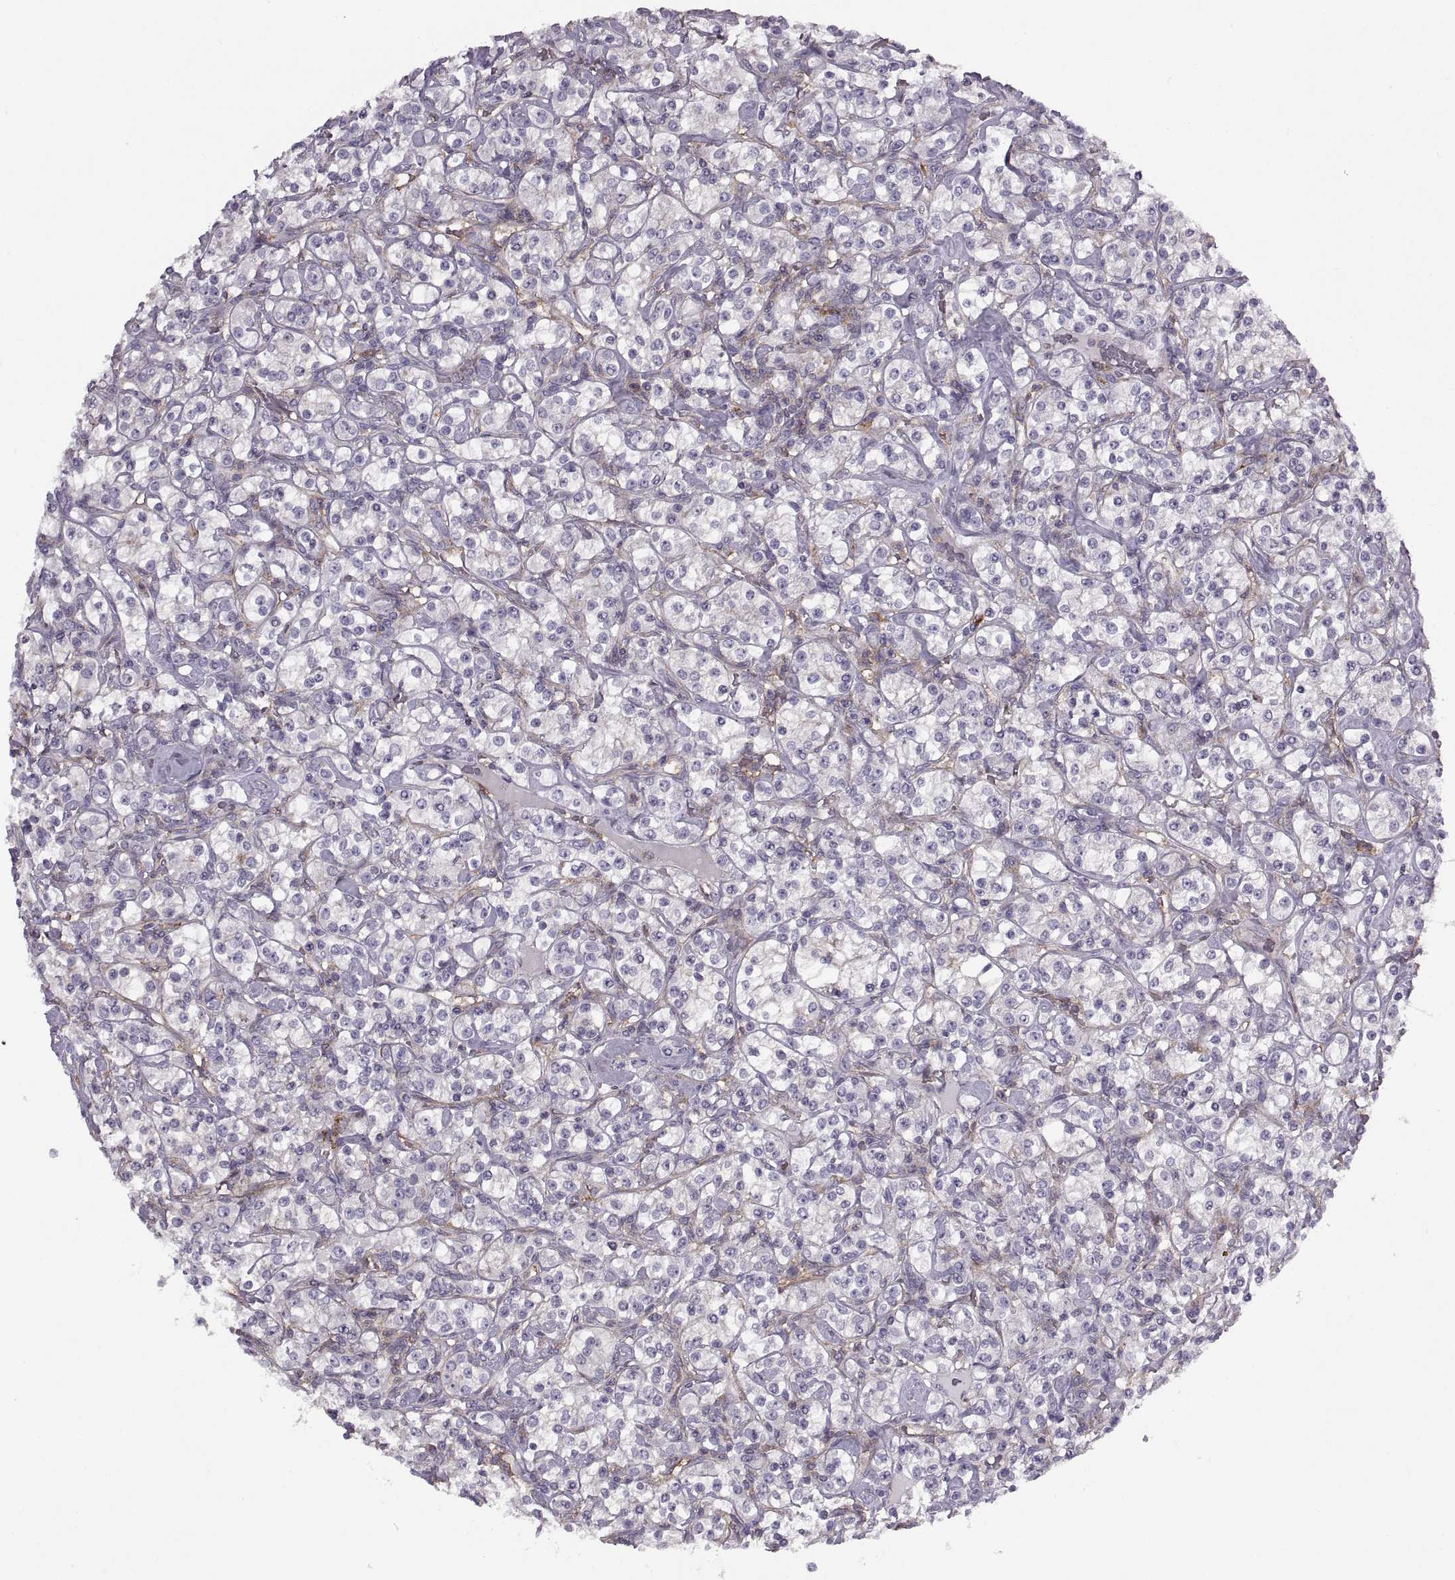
{"staining": {"intensity": "negative", "quantity": "none", "location": "none"}, "tissue": "renal cancer", "cell_type": "Tumor cells", "image_type": "cancer", "snomed": [{"axis": "morphology", "description": "Adenocarcinoma, NOS"}, {"axis": "topography", "description": "Kidney"}], "caption": "Immunohistochemistry (IHC) micrograph of neoplastic tissue: human renal cancer stained with DAB (3,3'-diaminobenzidine) shows no significant protein positivity in tumor cells. (DAB IHC visualized using brightfield microscopy, high magnification).", "gene": "RALB", "patient": {"sex": "male", "age": 77}}